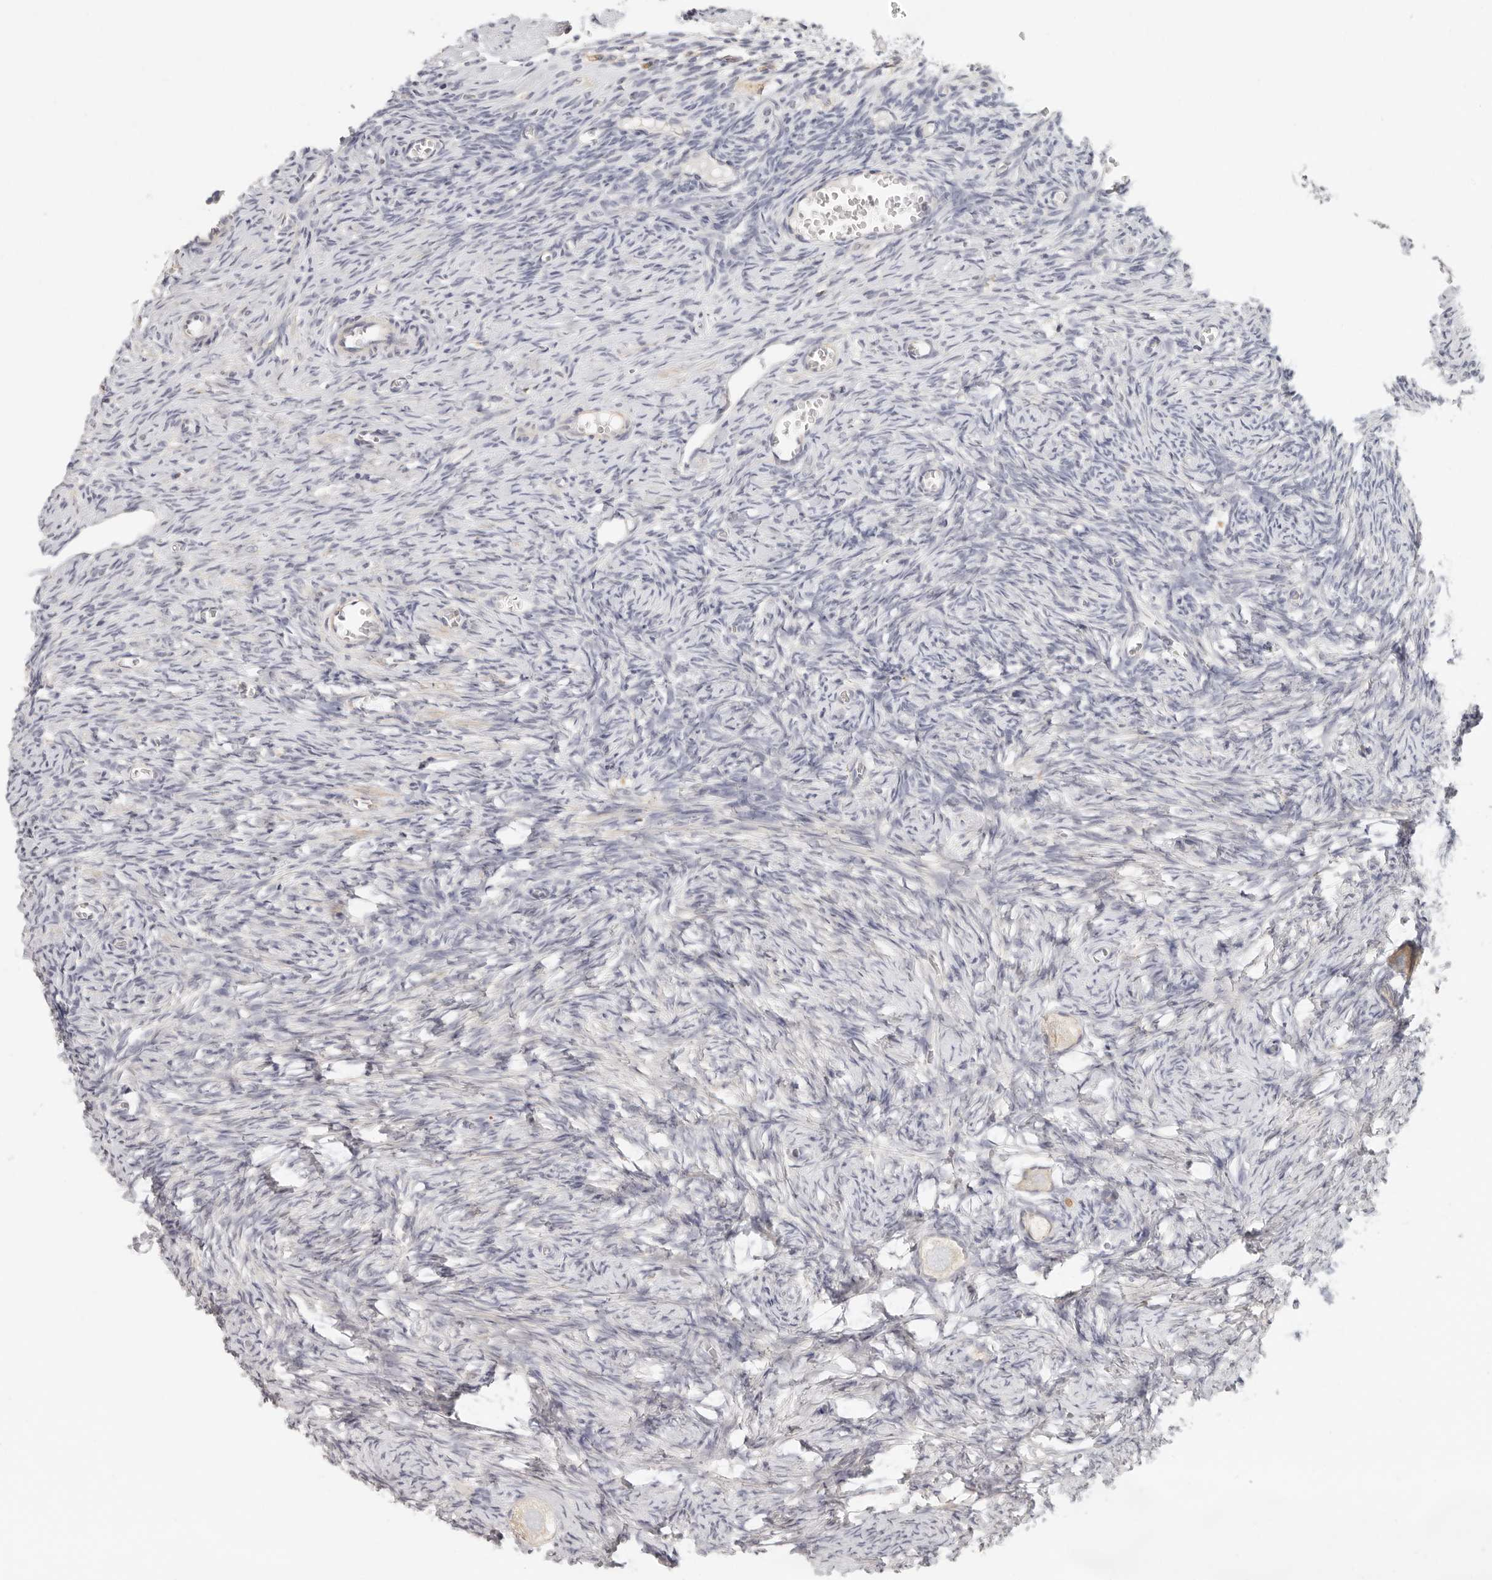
{"staining": {"intensity": "negative", "quantity": "none", "location": "none"}, "tissue": "ovary", "cell_type": "Follicle cells", "image_type": "normal", "snomed": [{"axis": "morphology", "description": "Normal tissue, NOS"}, {"axis": "topography", "description": "Ovary"}], "caption": "Immunohistochemistry of normal ovary reveals no expression in follicle cells.", "gene": "ANXA9", "patient": {"sex": "female", "age": 27}}